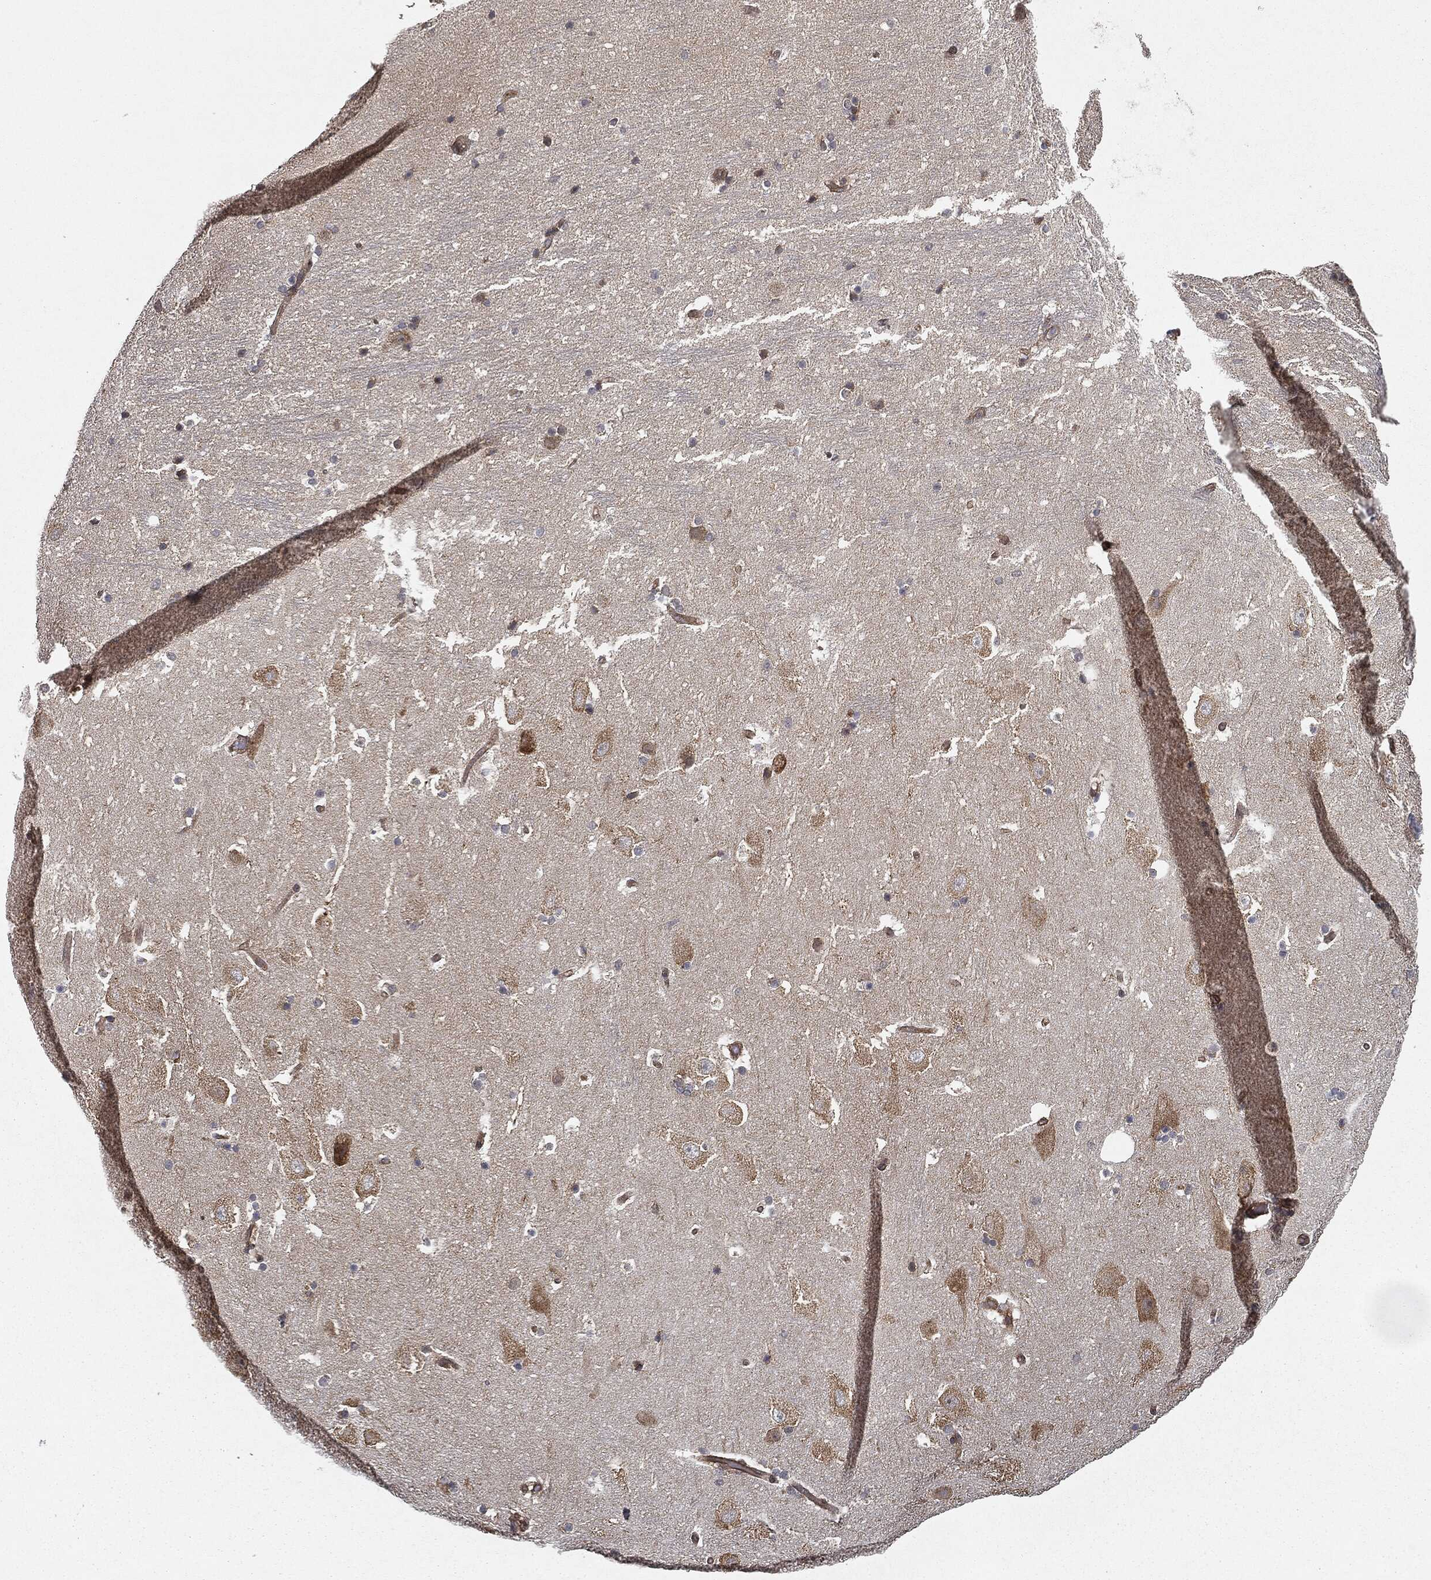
{"staining": {"intensity": "negative", "quantity": "none", "location": "none"}, "tissue": "hippocampus", "cell_type": "Glial cells", "image_type": "normal", "snomed": [{"axis": "morphology", "description": "Normal tissue, NOS"}, {"axis": "topography", "description": "Hippocampus"}], "caption": "Immunohistochemistry micrograph of unremarkable human hippocampus stained for a protein (brown), which reveals no staining in glial cells.", "gene": "MIER2", "patient": {"sex": "male", "age": 51}}